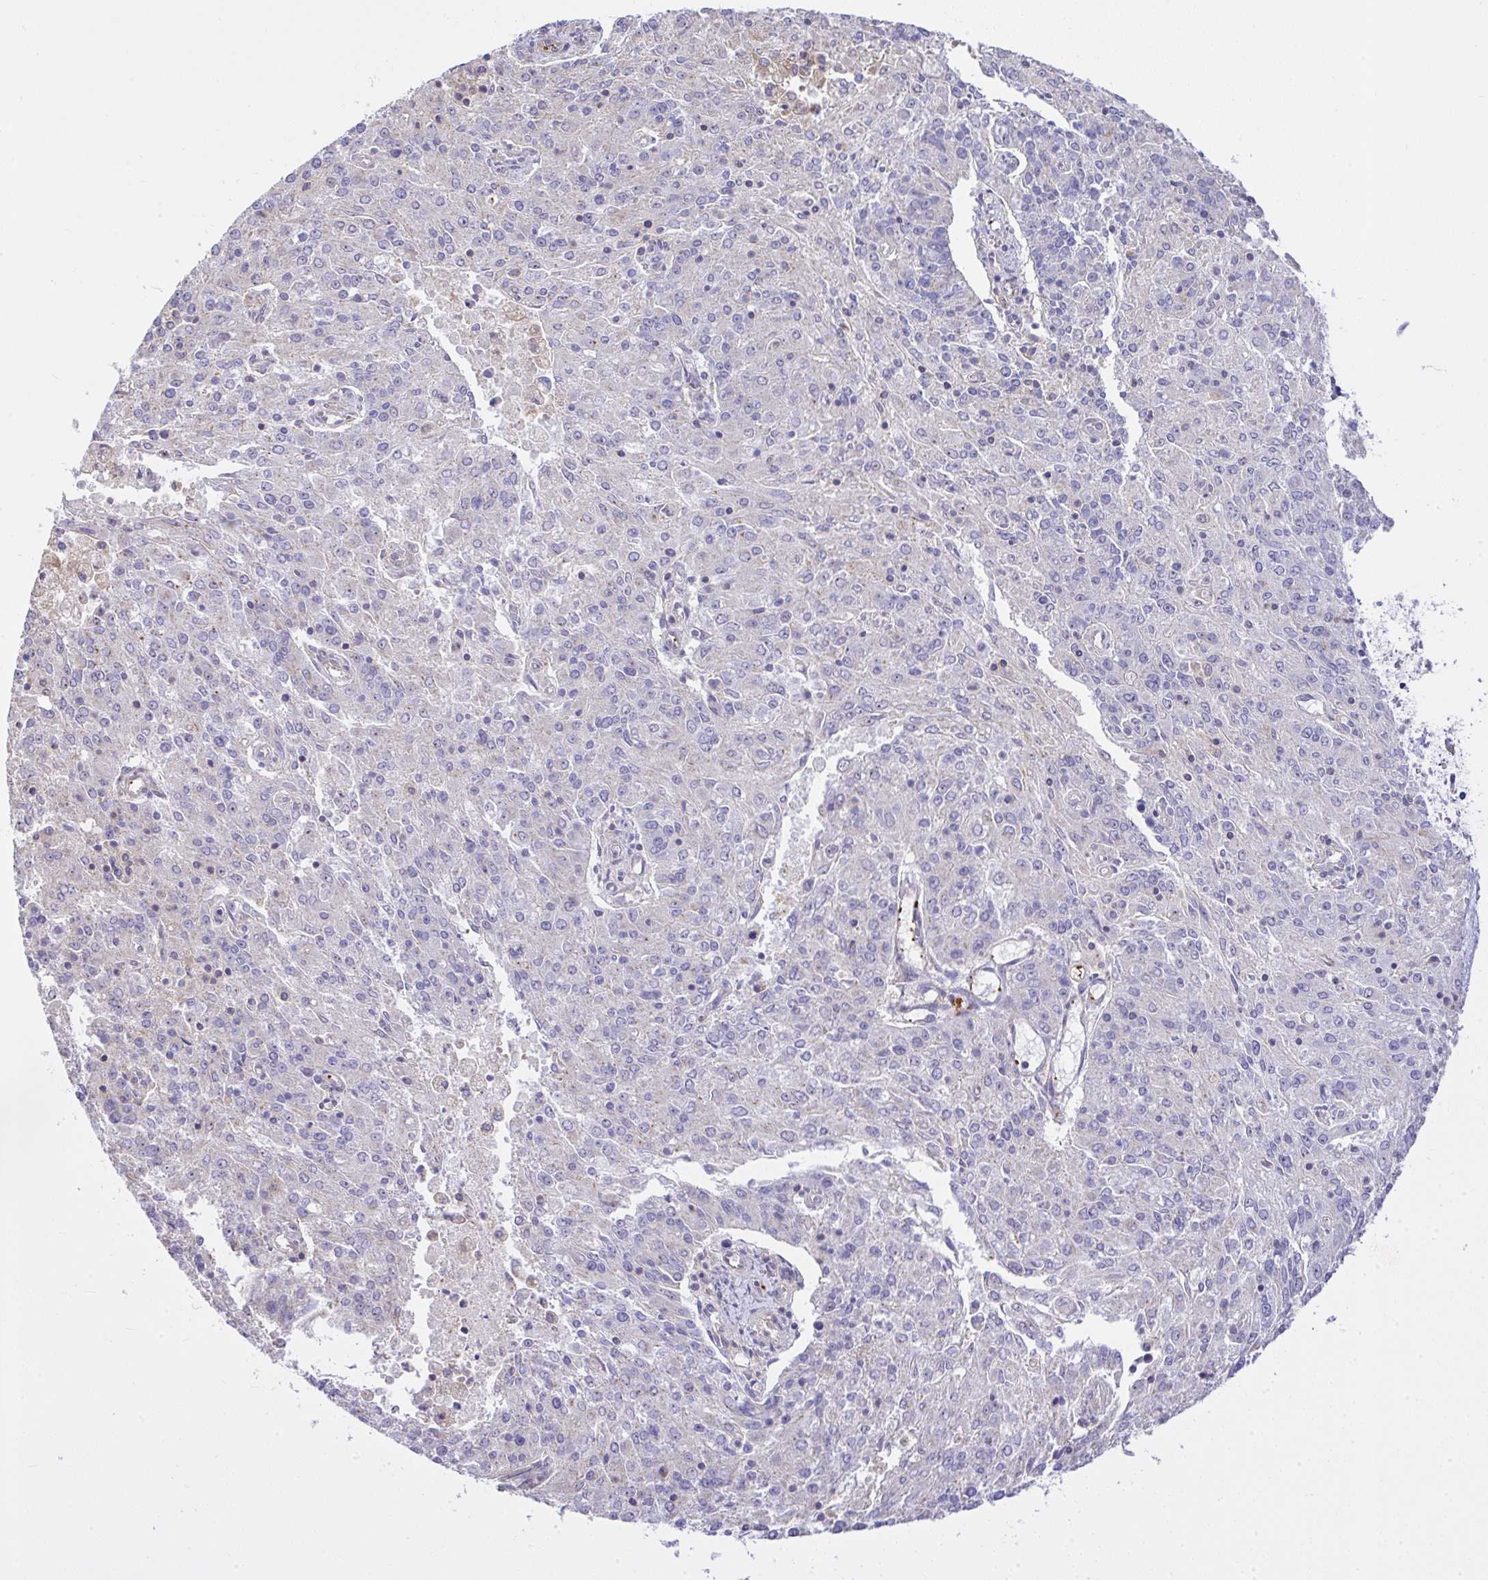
{"staining": {"intensity": "negative", "quantity": "none", "location": "none"}, "tissue": "endometrial cancer", "cell_type": "Tumor cells", "image_type": "cancer", "snomed": [{"axis": "morphology", "description": "Adenocarcinoma, NOS"}, {"axis": "topography", "description": "Endometrium"}], "caption": "The immunohistochemistry micrograph has no significant positivity in tumor cells of endometrial adenocarcinoma tissue.", "gene": "CCDC142", "patient": {"sex": "female", "age": 82}}